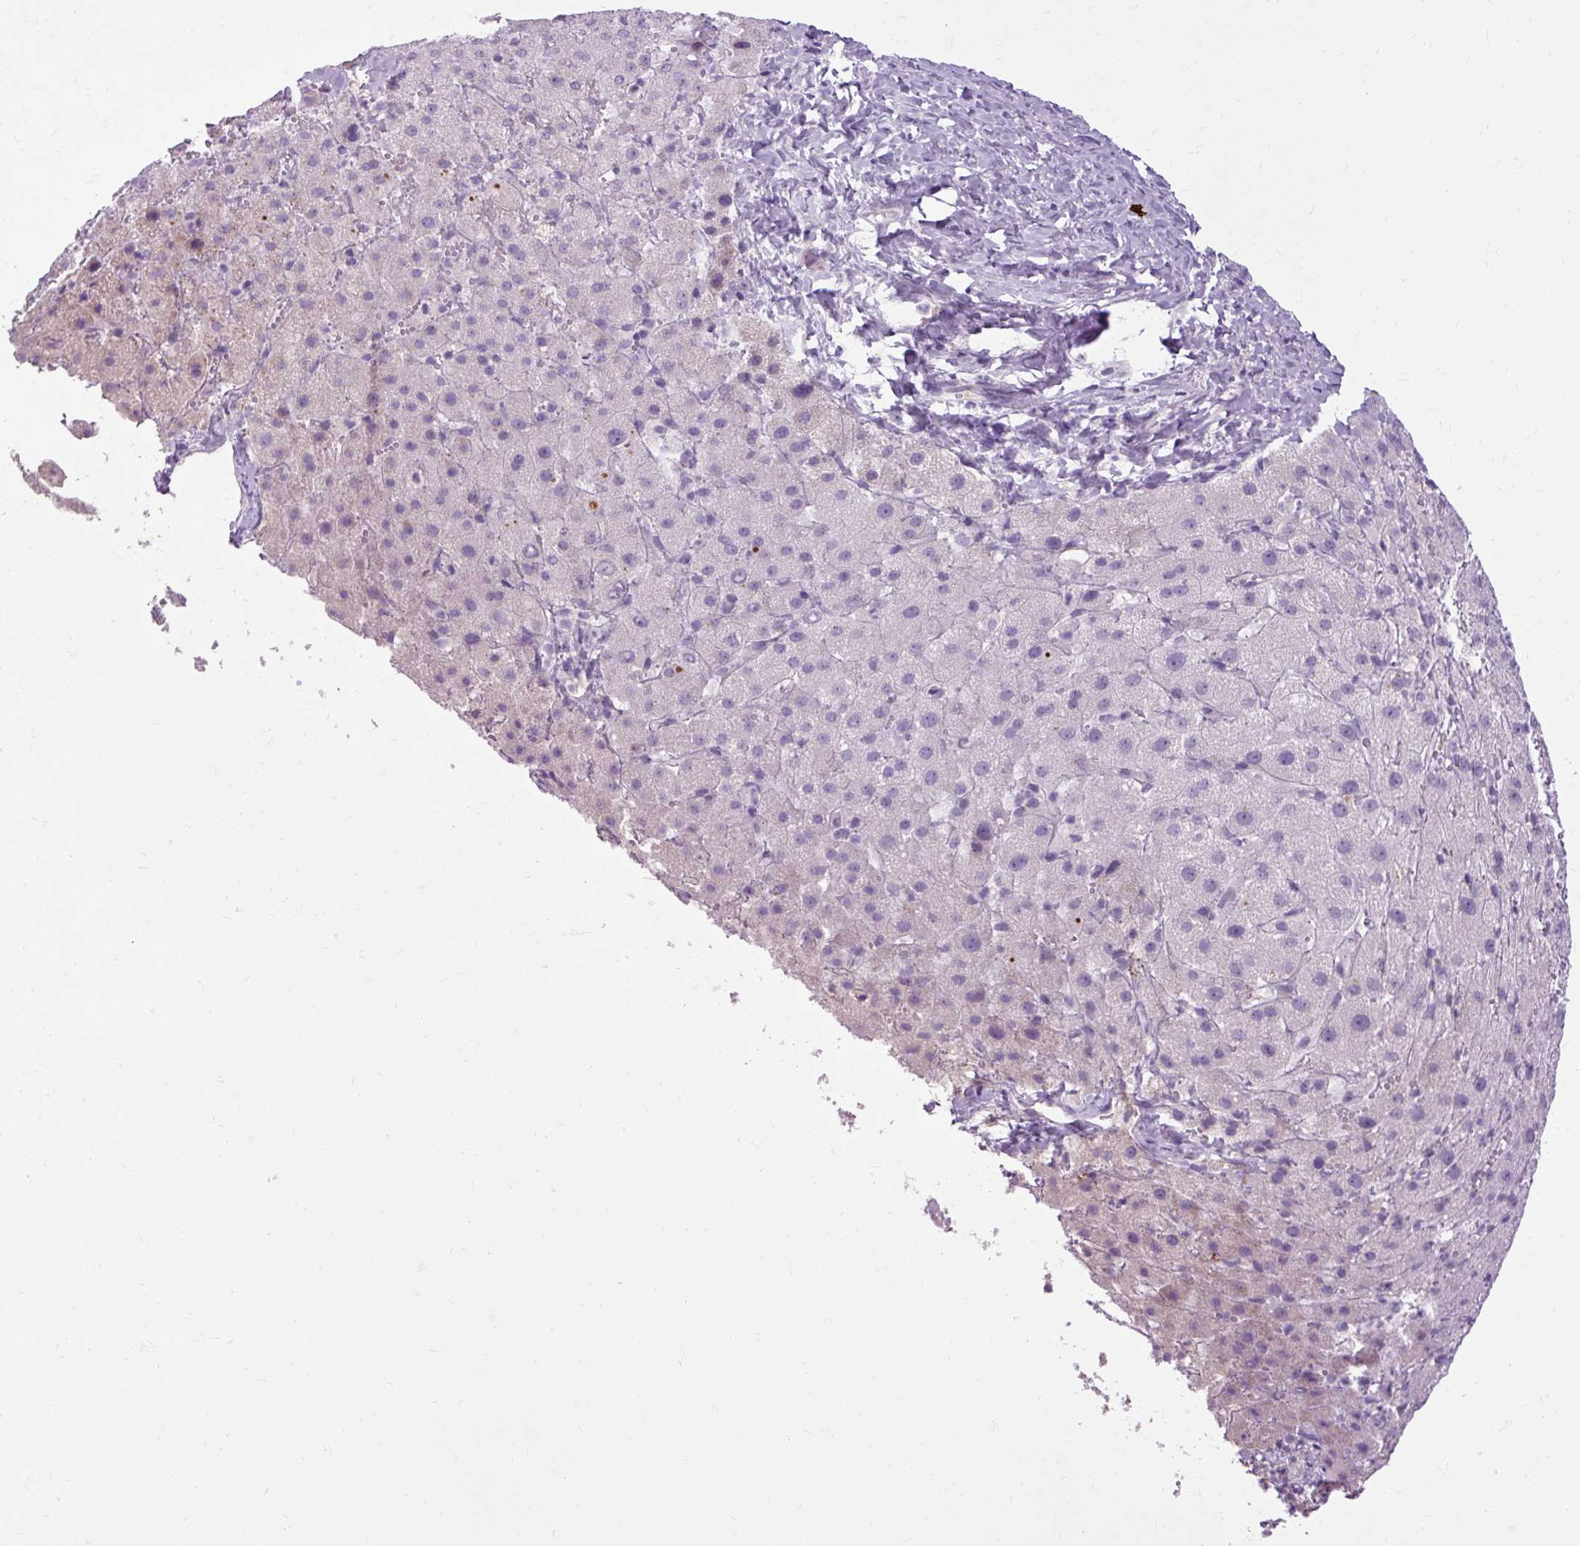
{"staining": {"intensity": "negative", "quantity": "none", "location": "none"}, "tissue": "liver cancer", "cell_type": "Tumor cells", "image_type": "cancer", "snomed": [{"axis": "morphology", "description": "Carcinoma, Hepatocellular, NOS"}, {"axis": "topography", "description": "Liver"}], "caption": "A high-resolution image shows IHC staining of hepatocellular carcinoma (liver), which demonstrates no significant expression in tumor cells. The staining is performed using DAB (3,3'-diaminobenzidine) brown chromogen with nuclei counter-stained in using hematoxylin.", "gene": "ARRDC2", "patient": {"sex": "female", "age": 58}}